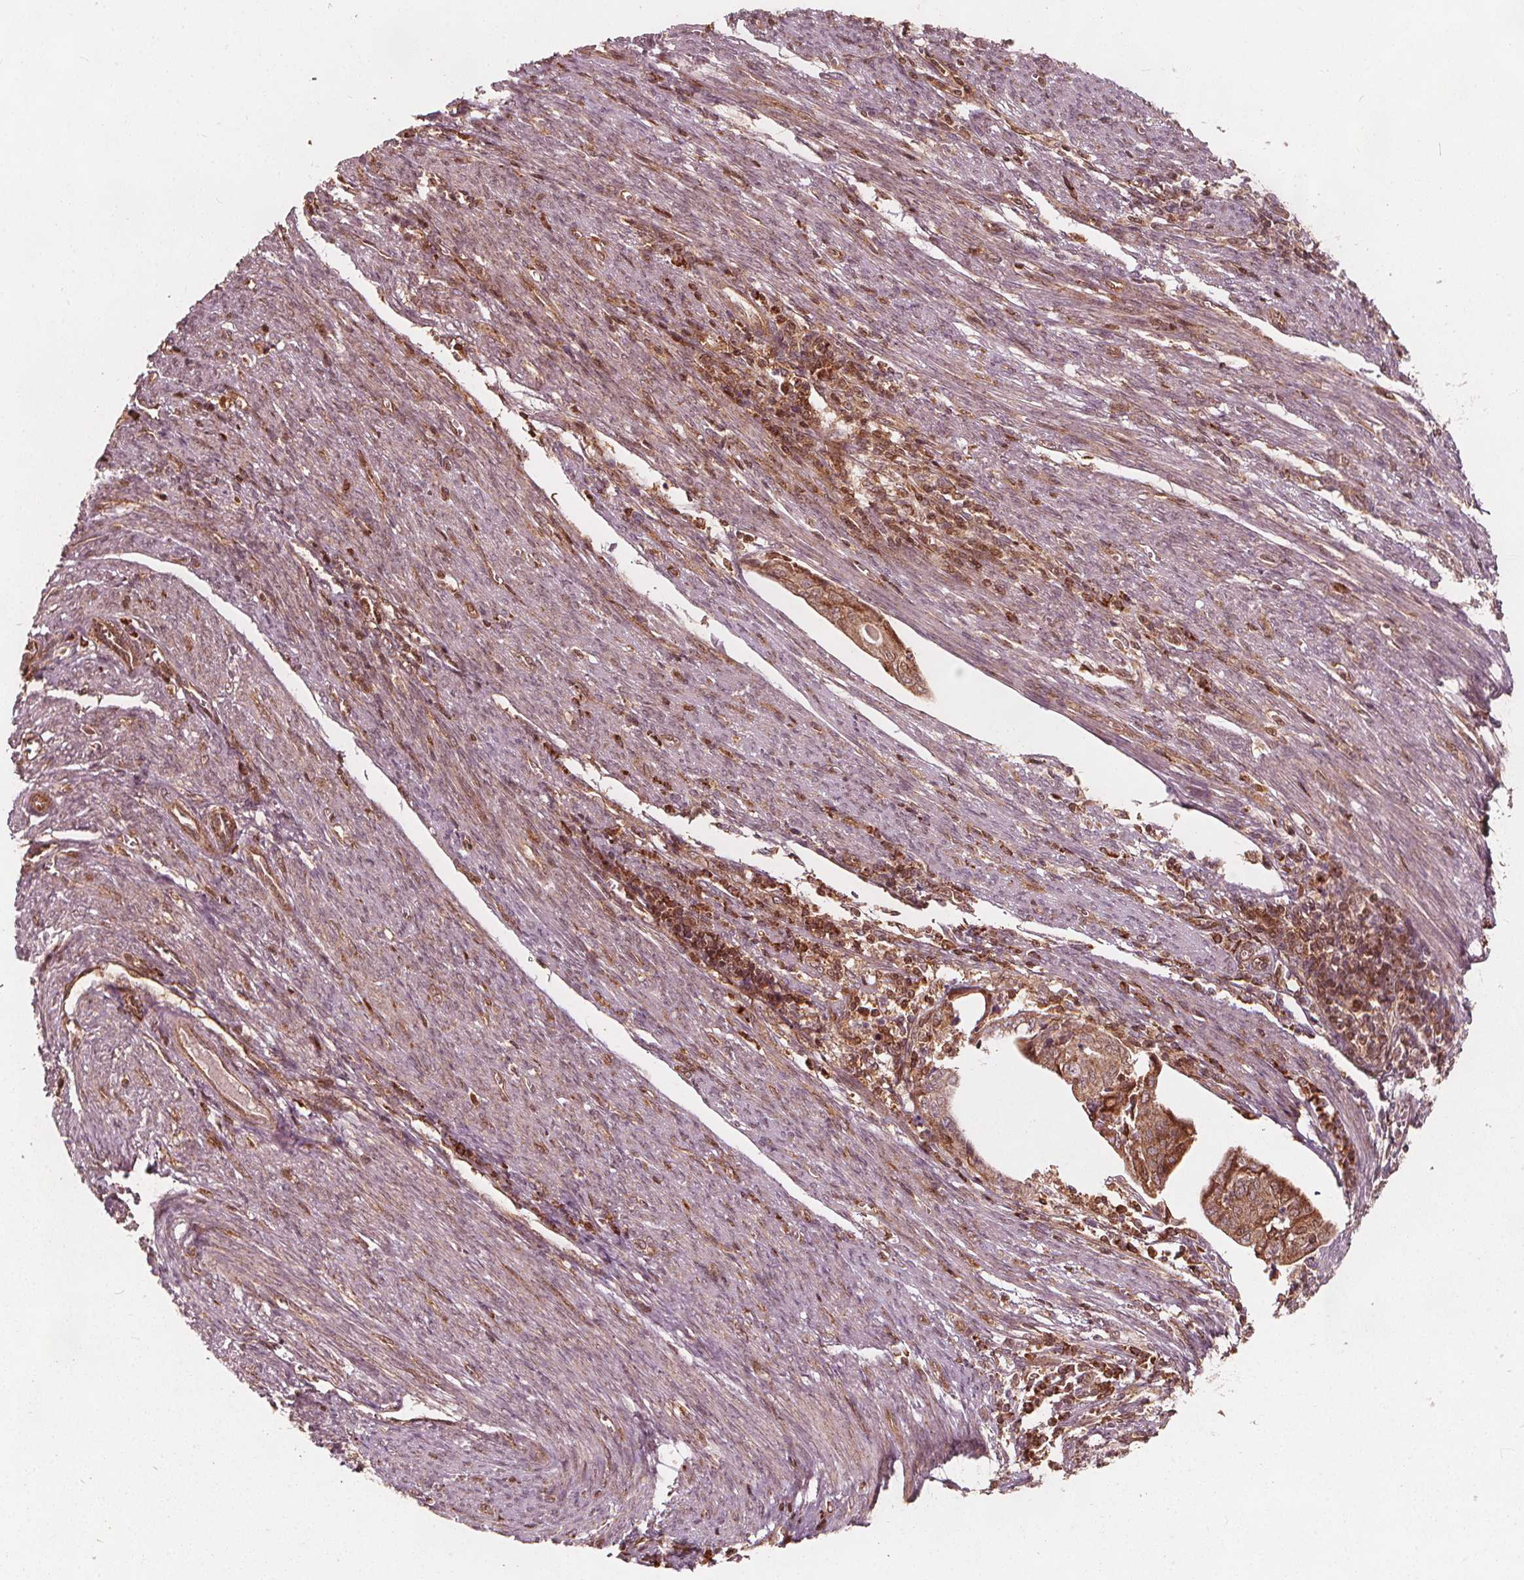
{"staining": {"intensity": "moderate", "quantity": ">75%", "location": "cytoplasmic/membranous"}, "tissue": "endometrial cancer", "cell_type": "Tumor cells", "image_type": "cancer", "snomed": [{"axis": "morphology", "description": "Adenocarcinoma, NOS"}, {"axis": "topography", "description": "Endometrium"}], "caption": "There is medium levels of moderate cytoplasmic/membranous staining in tumor cells of adenocarcinoma (endometrial), as demonstrated by immunohistochemical staining (brown color).", "gene": "AIP", "patient": {"sex": "female", "age": 79}}